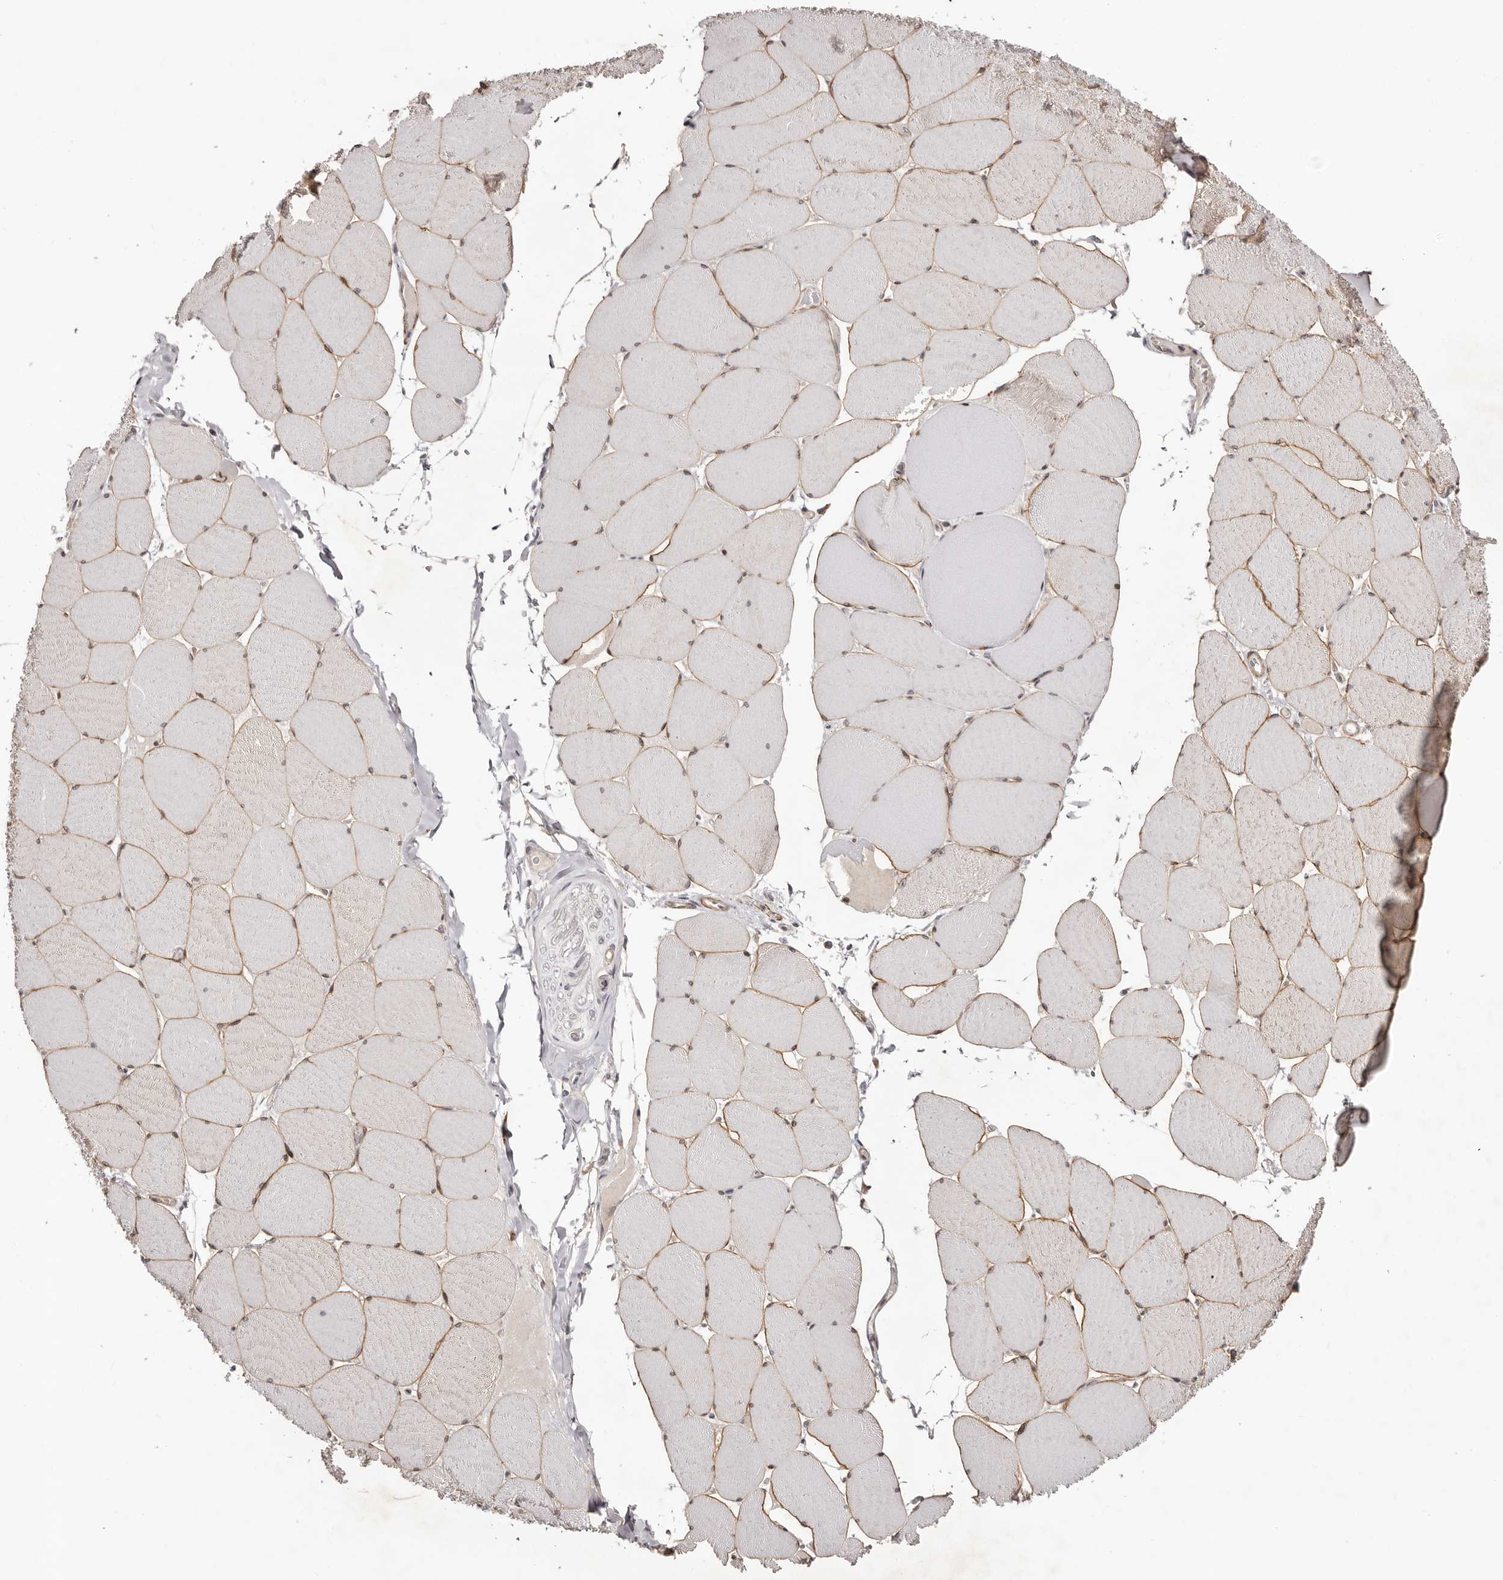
{"staining": {"intensity": "weak", "quantity": "25%-75%", "location": "cytoplasmic/membranous"}, "tissue": "skeletal muscle", "cell_type": "Myocytes", "image_type": "normal", "snomed": [{"axis": "morphology", "description": "Normal tissue, NOS"}, {"axis": "topography", "description": "Skeletal muscle"}, {"axis": "topography", "description": "Head-Neck"}], "caption": "Immunohistochemical staining of unremarkable skeletal muscle displays weak cytoplasmic/membranous protein staining in about 25%-75% of myocytes.", "gene": "MICAL2", "patient": {"sex": "male", "age": 66}}